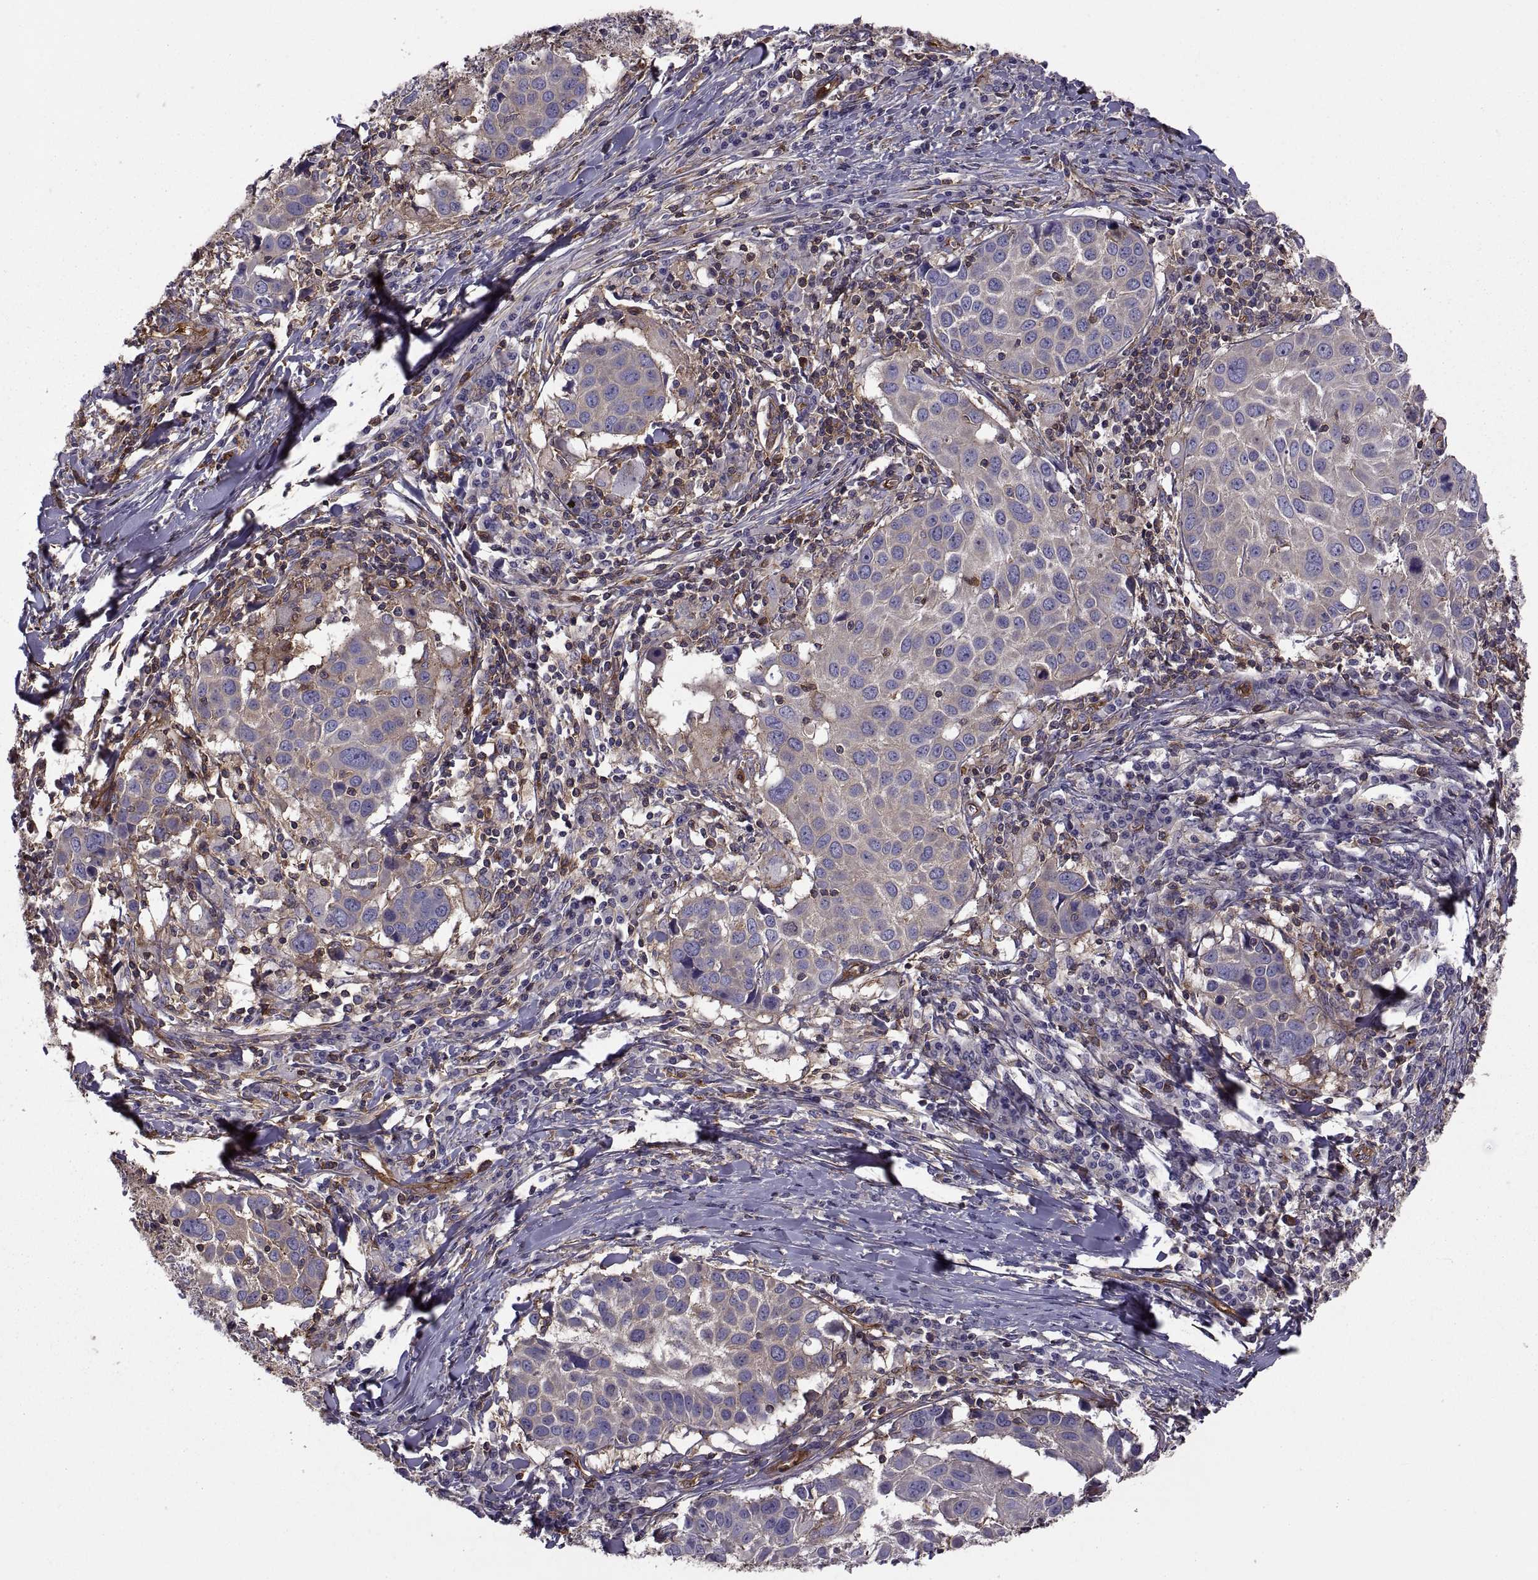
{"staining": {"intensity": "negative", "quantity": "none", "location": "none"}, "tissue": "lung cancer", "cell_type": "Tumor cells", "image_type": "cancer", "snomed": [{"axis": "morphology", "description": "Squamous cell carcinoma, NOS"}, {"axis": "topography", "description": "Lung"}], "caption": "Immunohistochemistry photomicrograph of neoplastic tissue: human squamous cell carcinoma (lung) stained with DAB displays no significant protein staining in tumor cells.", "gene": "MYH9", "patient": {"sex": "male", "age": 57}}